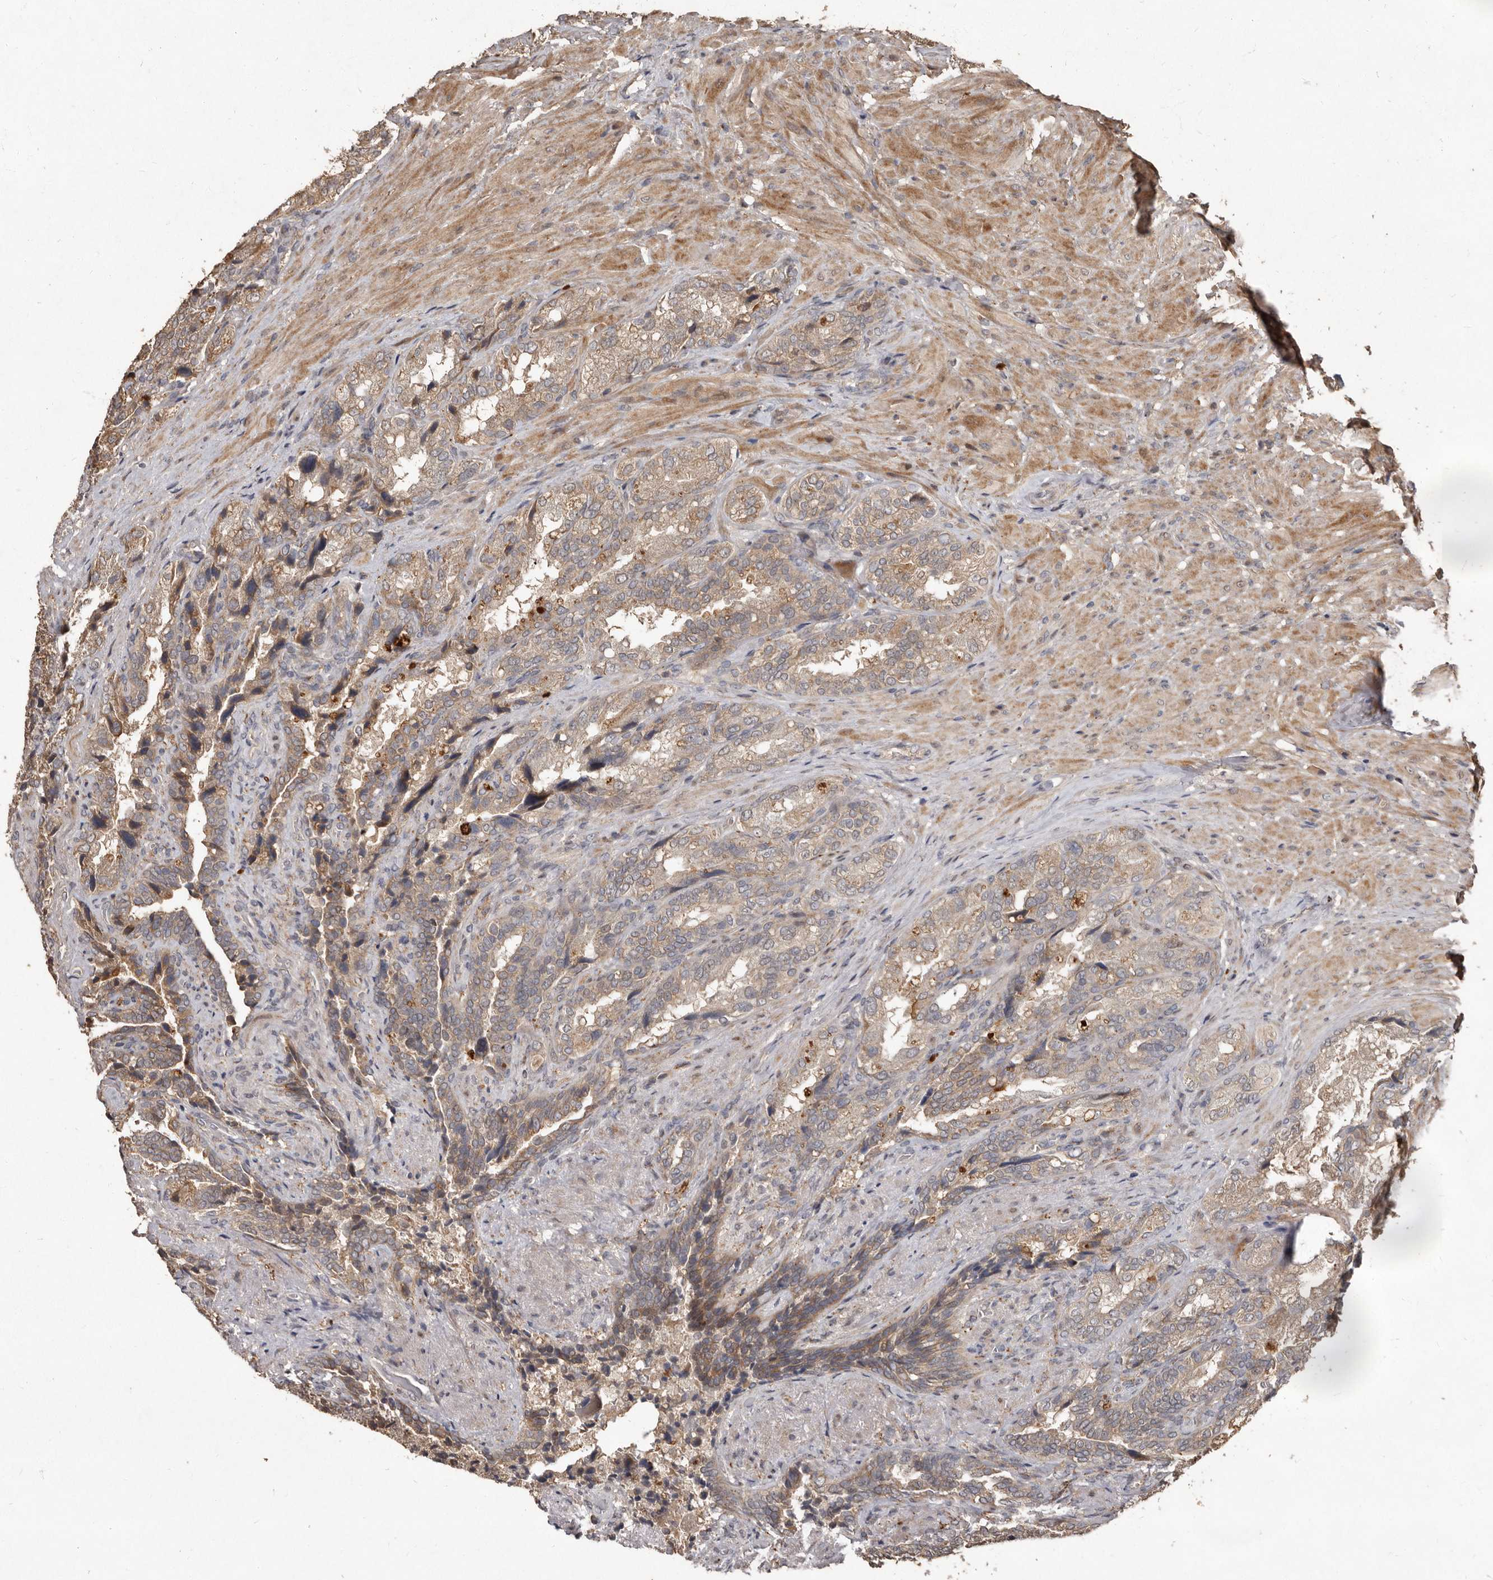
{"staining": {"intensity": "moderate", "quantity": ">75%", "location": "cytoplasmic/membranous"}, "tissue": "seminal vesicle", "cell_type": "Glandular cells", "image_type": "normal", "snomed": [{"axis": "morphology", "description": "Normal tissue, NOS"}, {"axis": "topography", "description": "Seminal veicle"}, {"axis": "topography", "description": "Peripheral nerve tissue"}], "caption": "IHC photomicrograph of benign seminal vesicle: seminal vesicle stained using IHC demonstrates medium levels of moderate protein expression localized specifically in the cytoplasmic/membranous of glandular cells, appearing as a cytoplasmic/membranous brown color.", "gene": "KIF26B", "patient": {"sex": "male", "age": 63}}